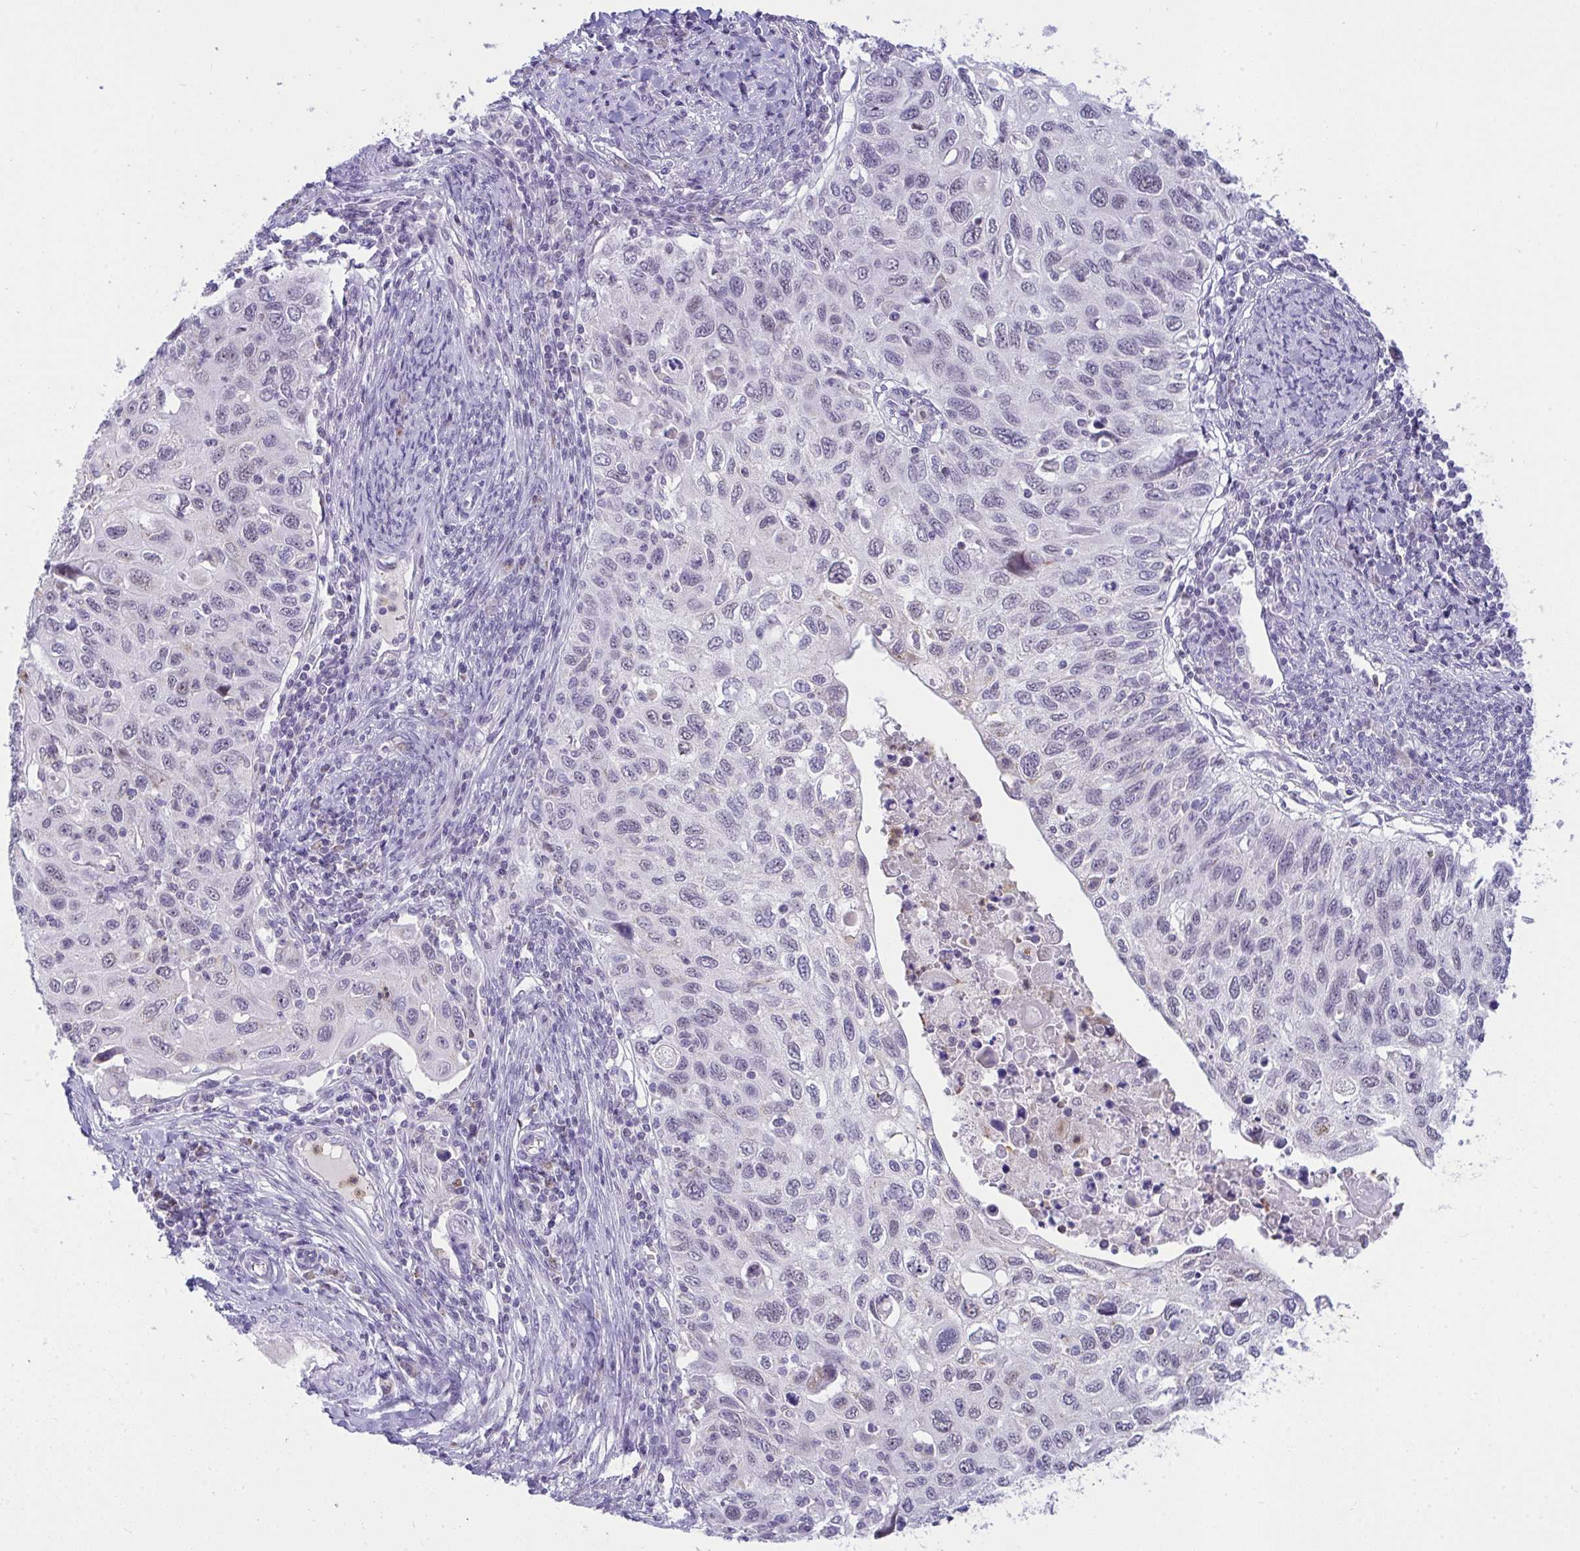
{"staining": {"intensity": "negative", "quantity": "none", "location": "none"}, "tissue": "cervical cancer", "cell_type": "Tumor cells", "image_type": "cancer", "snomed": [{"axis": "morphology", "description": "Squamous cell carcinoma, NOS"}, {"axis": "topography", "description": "Cervix"}], "caption": "Cervical squamous cell carcinoma was stained to show a protein in brown. There is no significant staining in tumor cells. (Brightfield microscopy of DAB (3,3'-diaminobenzidine) immunohistochemistry (IHC) at high magnification).", "gene": "PLA2G12B", "patient": {"sex": "female", "age": 70}}